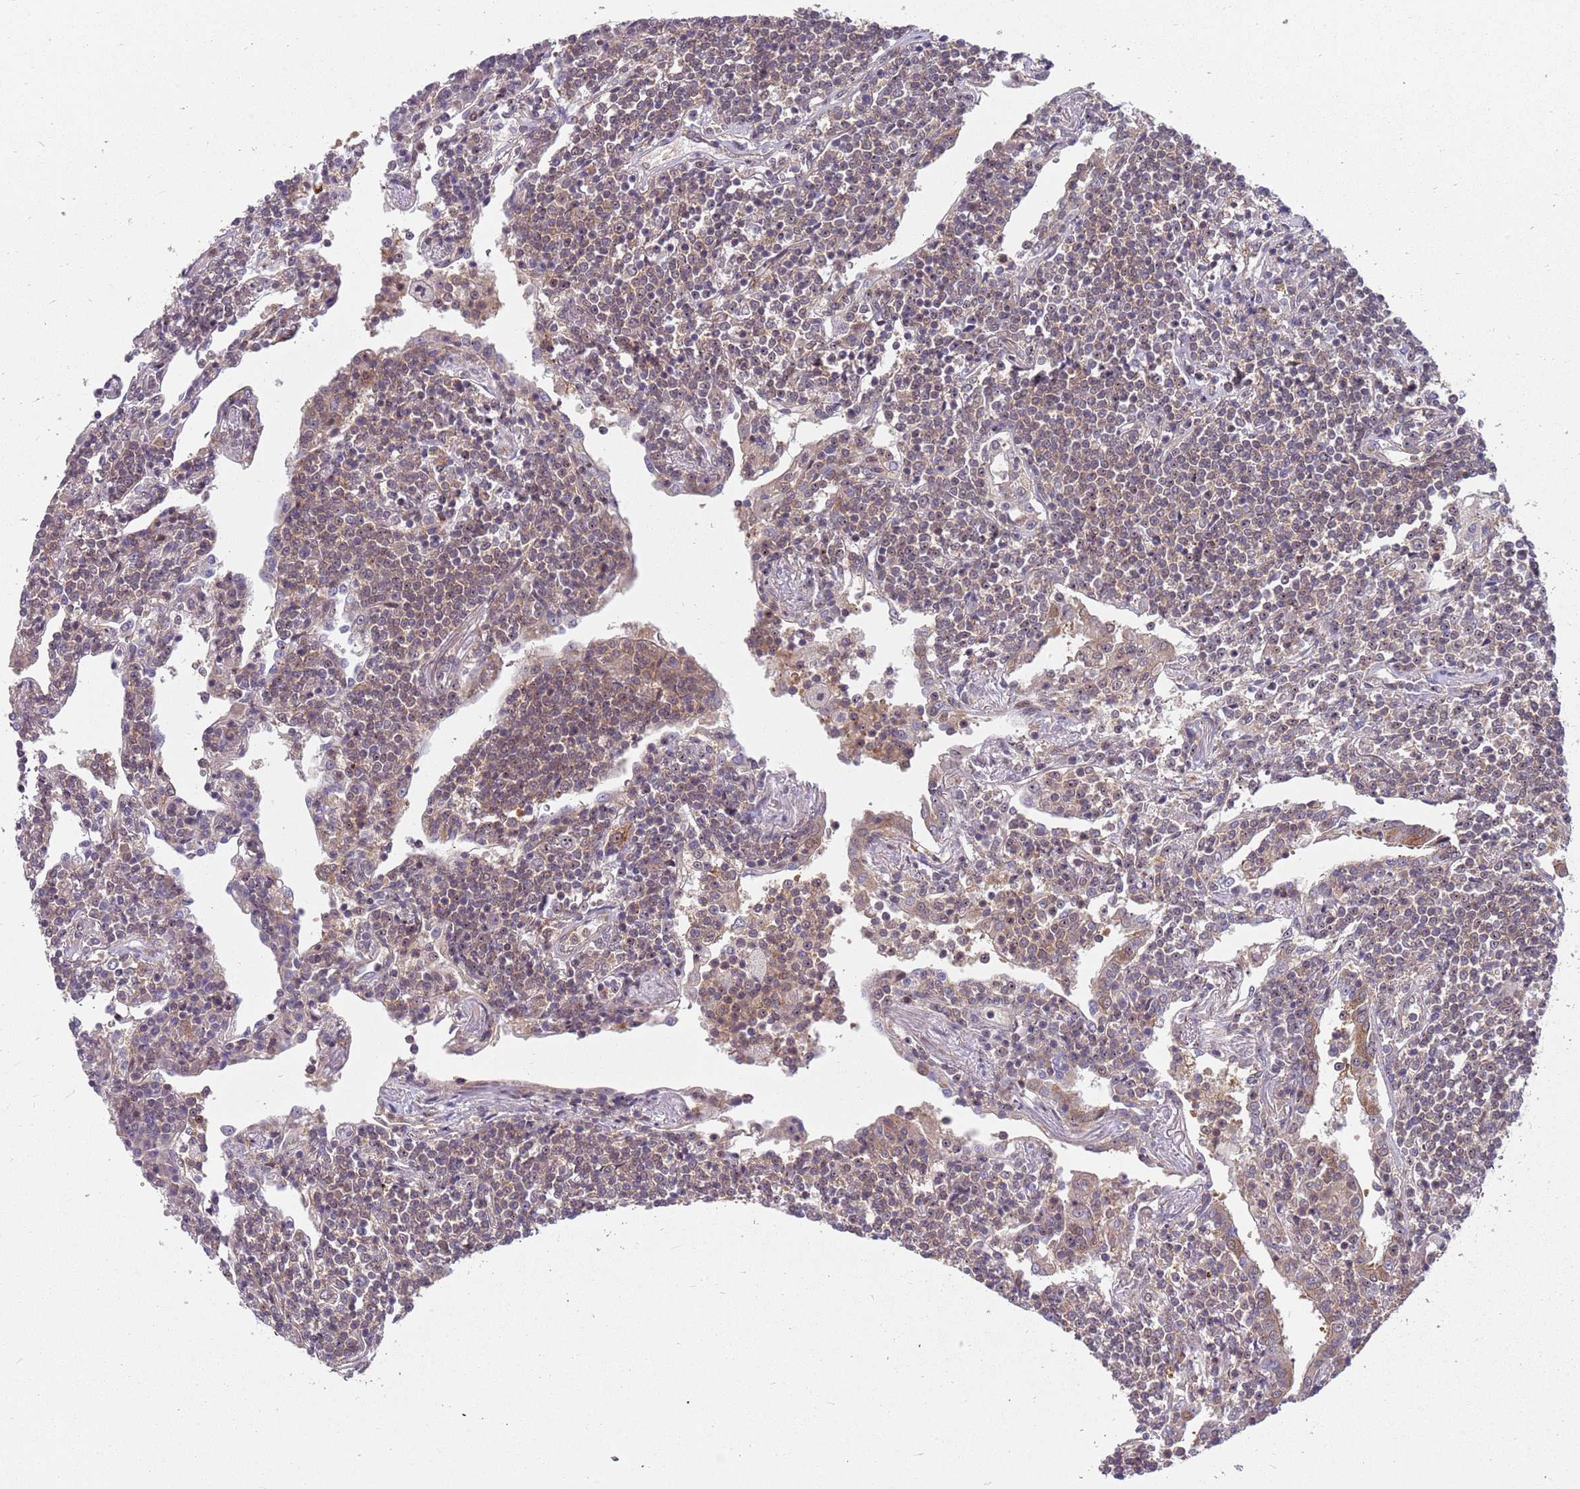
{"staining": {"intensity": "weak", "quantity": "<25%", "location": "cytoplasmic/membranous"}, "tissue": "lymphoma", "cell_type": "Tumor cells", "image_type": "cancer", "snomed": [{"axis": "morphology", "description": "Malignant lymphoma, non-Hodgkin's type, Low grade"}, {"axis": "topography", "description": "Lung"}], "caption": "Tumor cells are negative for brown protein staining in malignant lymphoma, non-Hodgkin's type (low-grade).", "gene": "GGA1", "patient": {"sex": "female", "age": 71}}